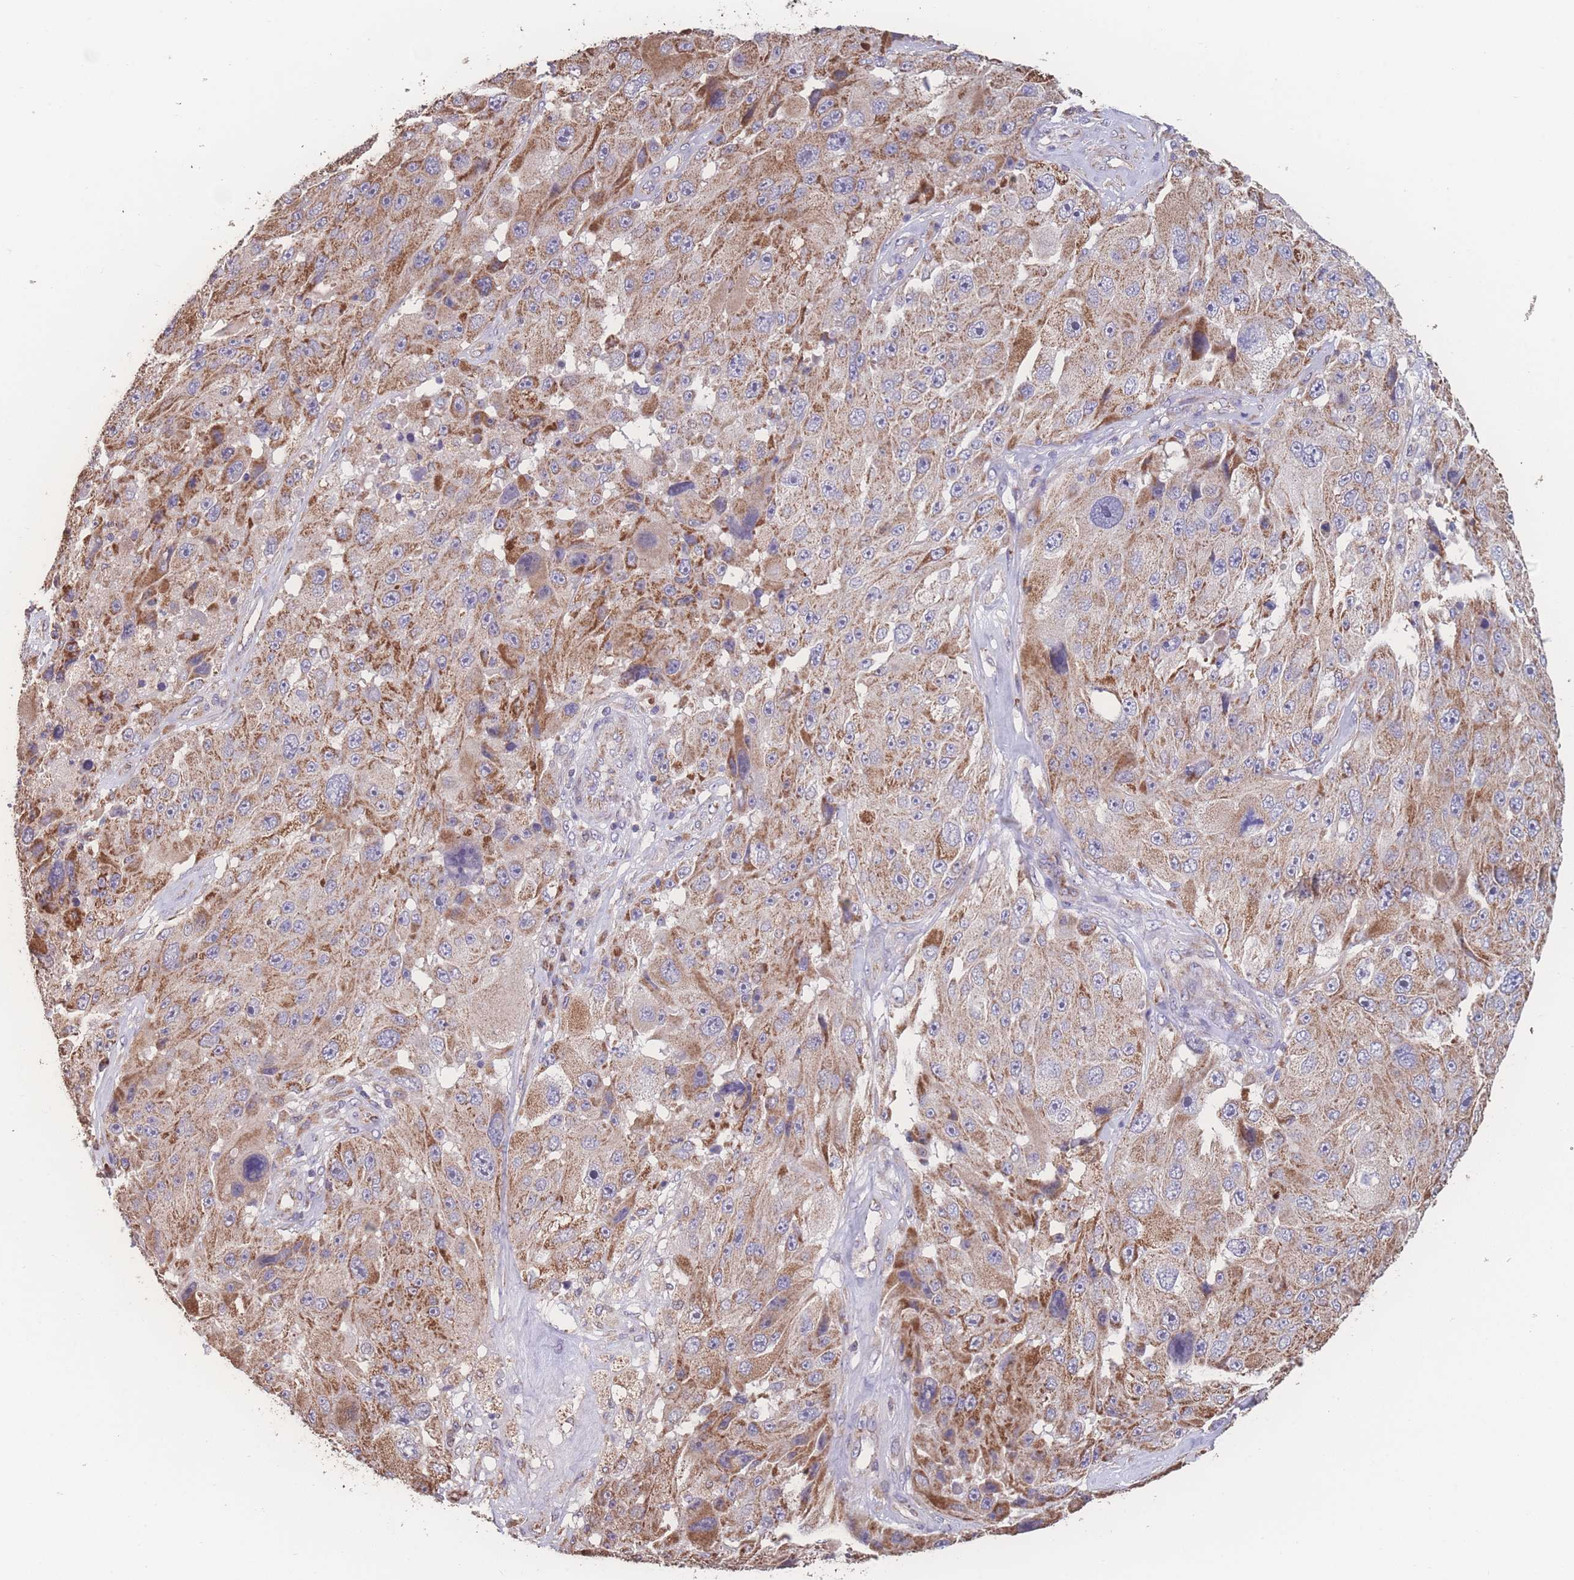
{"staining": {"intensity": "moderate", "quantity": ">75%", "location": "cytoplasmic/membranous"}, "tissue": "melanoma", "cell_type": "Tumor cells", "image_type": "cancer", "snomed": [{"axis": "morphology", "description": "Malignant melanoma, Metastatic site"}, {"axis": "topography", "description": "Lymph node"}], "caption": "A brown stain highlights moderate cytoplasmic/membranous expression of a protein in human melanoma tumor cells.", "gene": "SGSM3", "patient": {"sex": "male", "age": 62}}